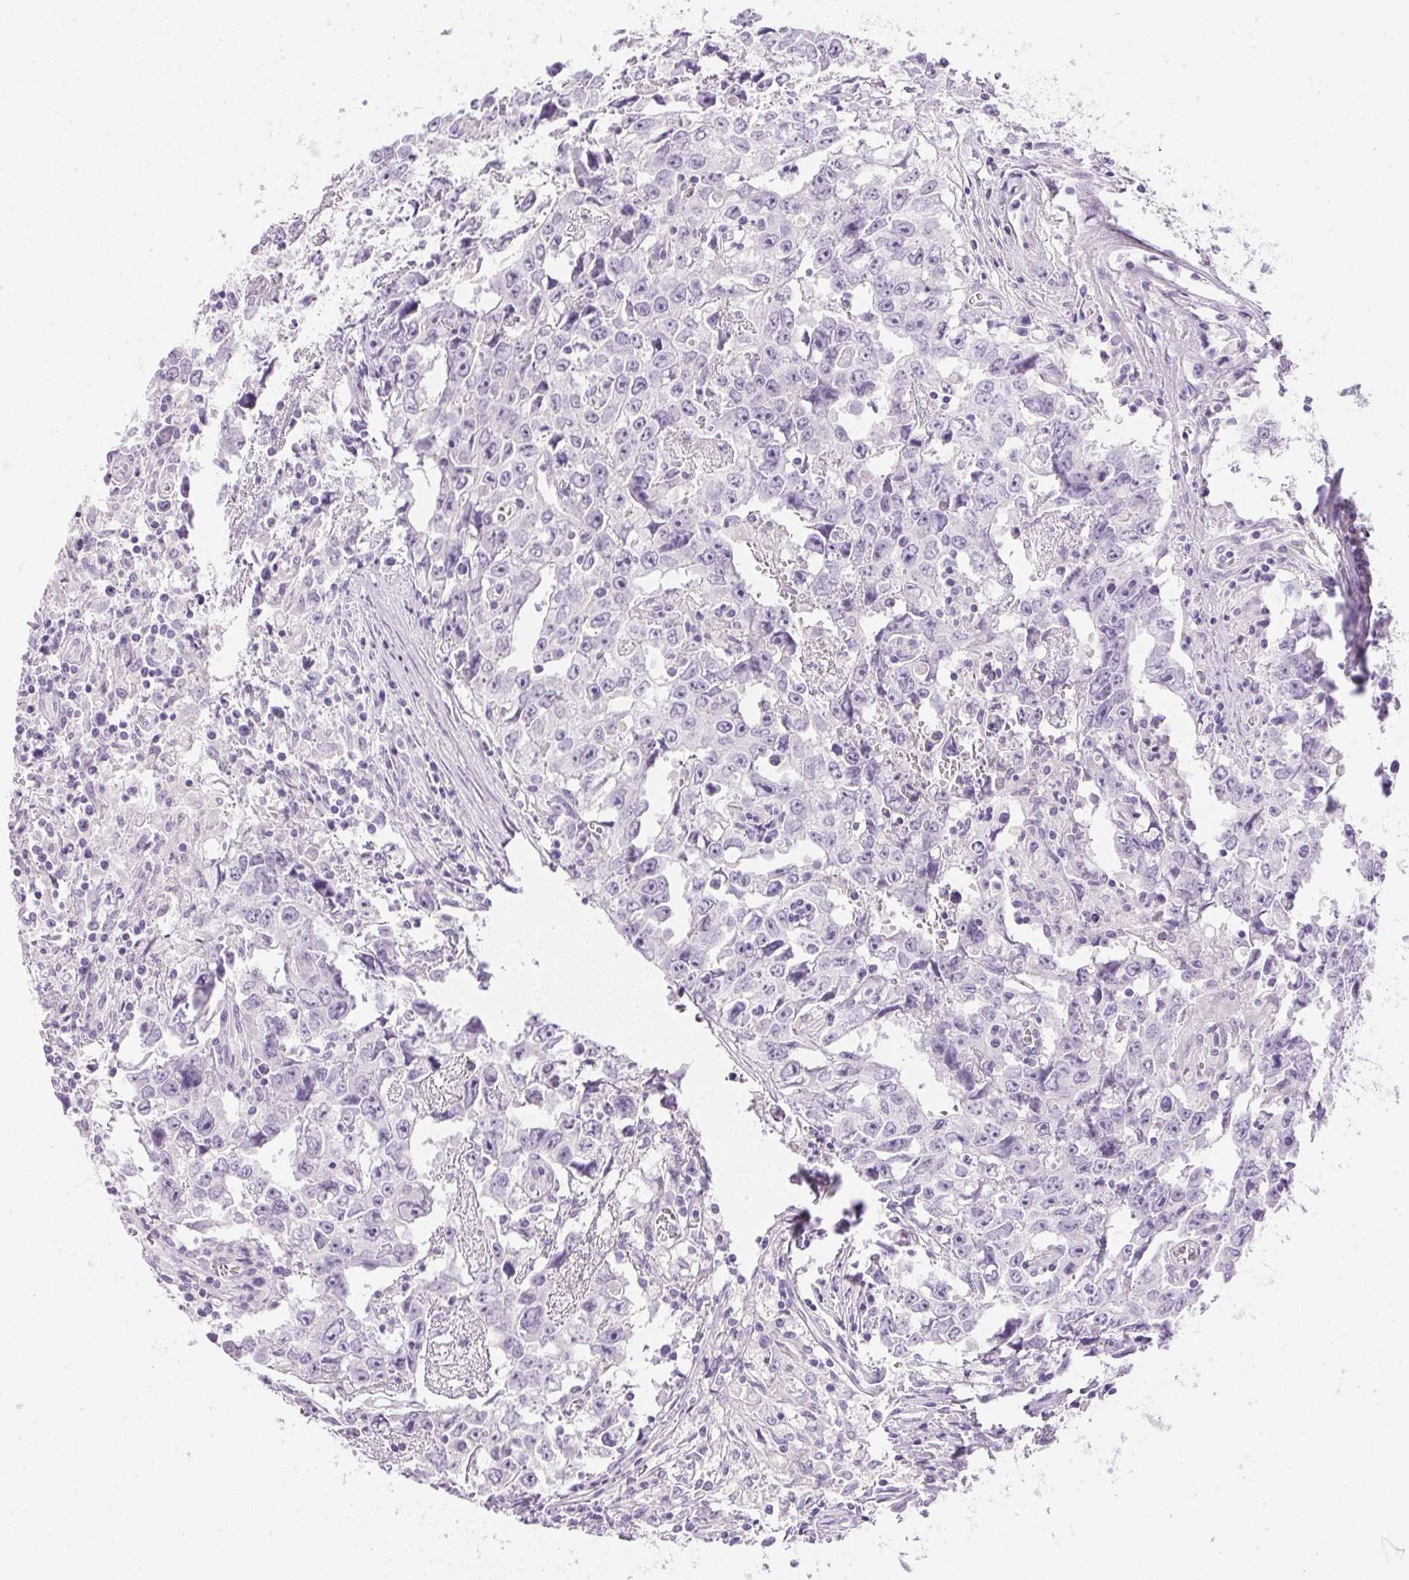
{"staining": {"intensity": "negative", "quantity": "none", "location": "none"}, "tissue": "testis cancer", "cell_type": "Tumor cells", "image_type": "cancer", "snomed": [{"axis": "morphology", "description": "Carcinoma, Embryonal, NOS"}, {"axis": "topography", "description": "Testis"}], "caption": "Tumor cells show no significant staining in testis cancer (embryonal carcinoma). The staining was performed using DAB (3,3'-diaminobenzidine) to visualize the protein expression in brown, while the nuclei were stained in blue with hematoxylin (Magnification: 20x).", "gene": "CTRL", "patient": {"sex": "male", "age": 22}}